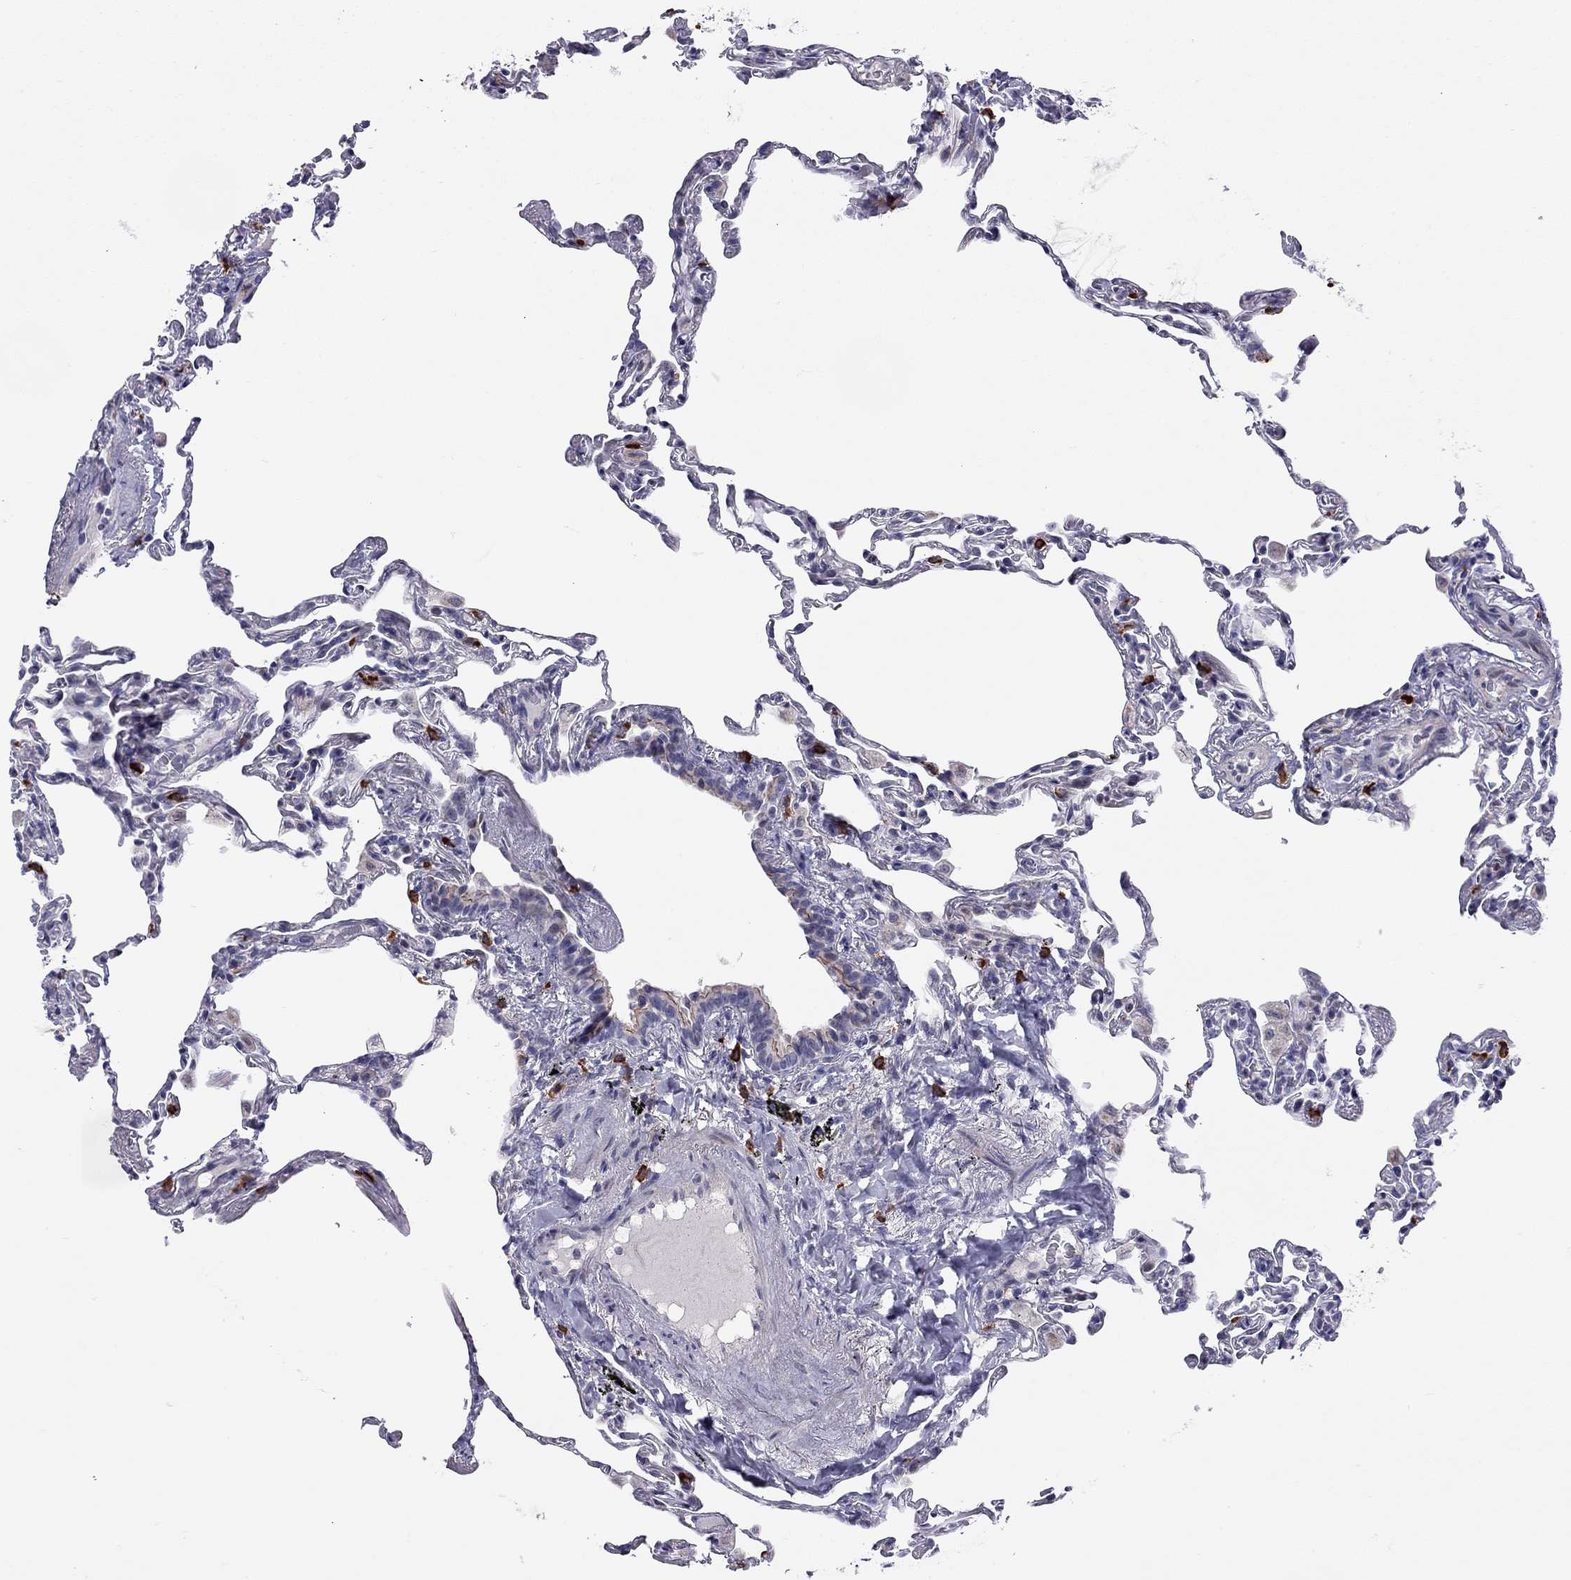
{"staining": {"intensity": "negative", "quantity": "none", "location": "none"}, "tissue": "lung", "cell_type": "Alveolar cells", "image_type": "normal", "snomed": [{"axis": "morphology", "description": "Normal tissue, NOS"}, {"axis": "topography", "description": "Lung"}], "caption": "An immunohistochemistry (IHC) photomicrograph of unremarkable lung is shown. There is no staining in alveolar cells of lung.", "gene": "C8orf88", "patient": {"sex": "female", "age": 57}}